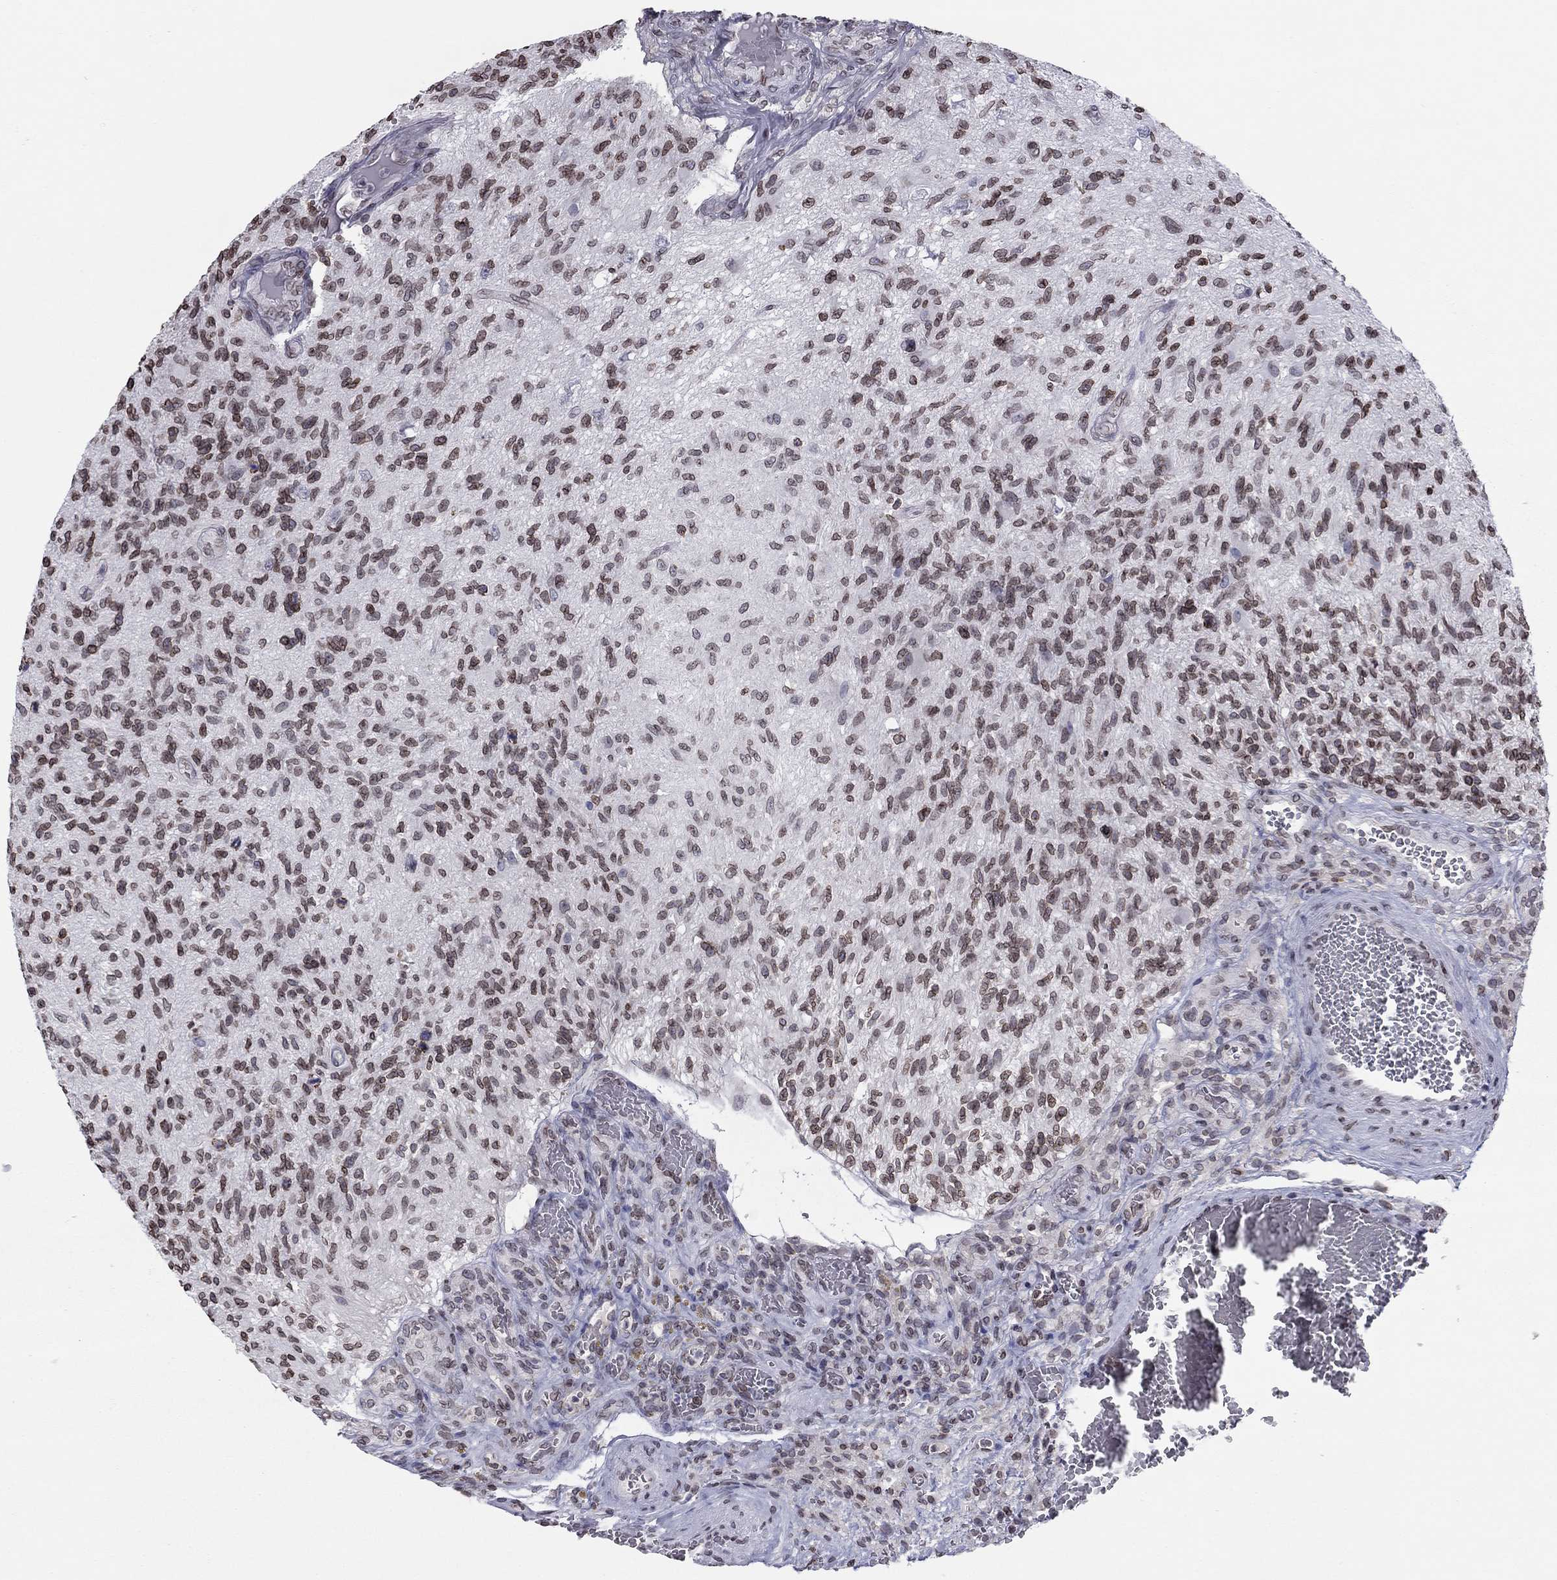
{"staining": {"intensity": "moderate", "quantity": ">75%", "location": "cytoplasmic/membranous,nuclear"}, "tissue": "glioma", "cell_type": "Tumor cells", "image_type": "cancer", "snomed": [{"axis": "morphology", "description": "Glioma, malignant, High grade"}, {"axis": "topography", "description": "Brain"}], "caption": "The histopathology image exhibits staining of high-grade glioma (malignant), revealing moderate cytoplasmic/membranous and nuclear protein positivity (brown color) within tumor cells.", "gene": "ESPL1", "patient": {"sex": "male", "age": 56}}